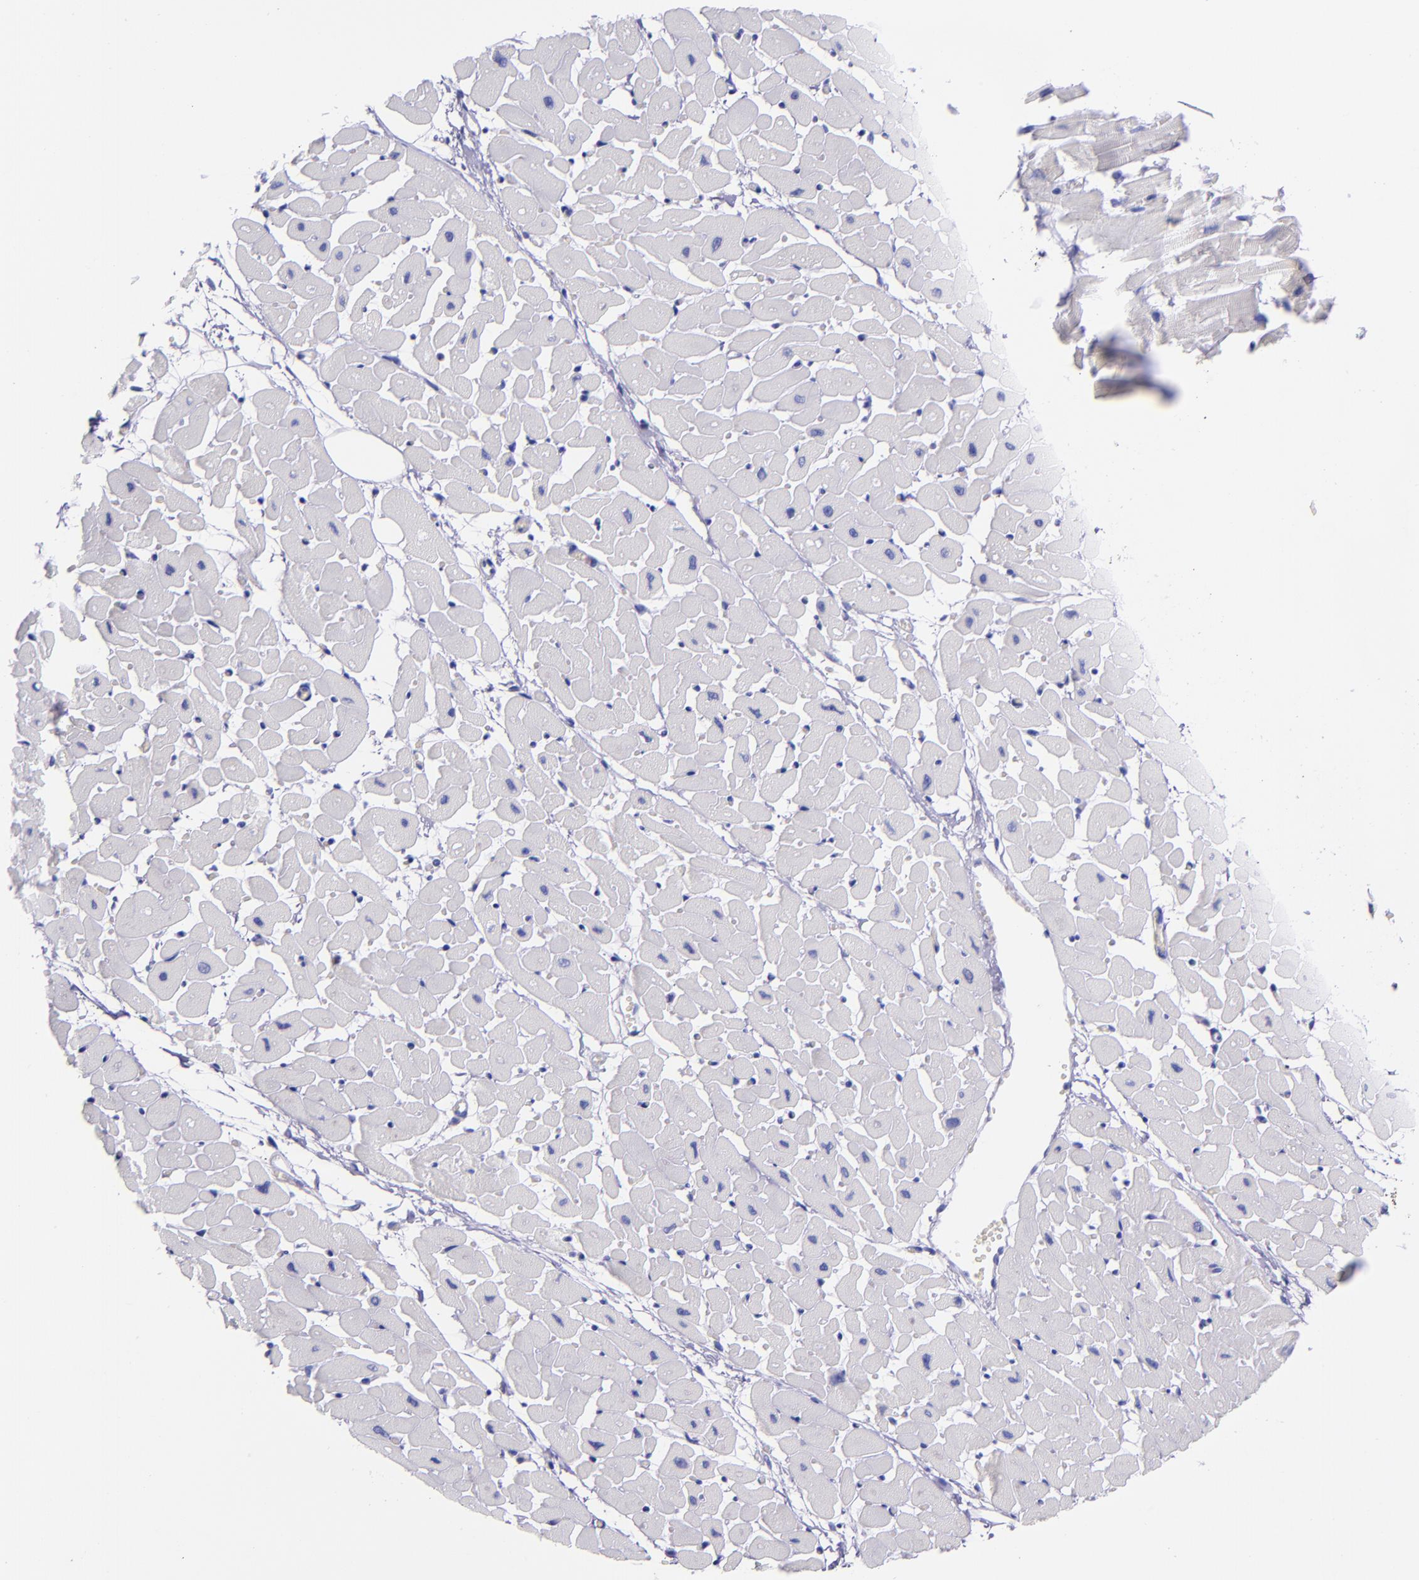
{"staining": {"intensity": "negative", "quantity": "none", "location": "none"}, "tissue": "heart muscle", "cell_type": "Cardiomyocytes", "image_type": "normal", "snomed": [{"axis": "morphology", "description": "Normal tissue, NOS"}, {"axis": "topography", "description": "Heart"}], "caption": "The IHC histopathology image has no significant positivity in cardiomyocytes of heart muscle.", "gene": "SLPI", "patient": {"sex": "female", "age": 19}}